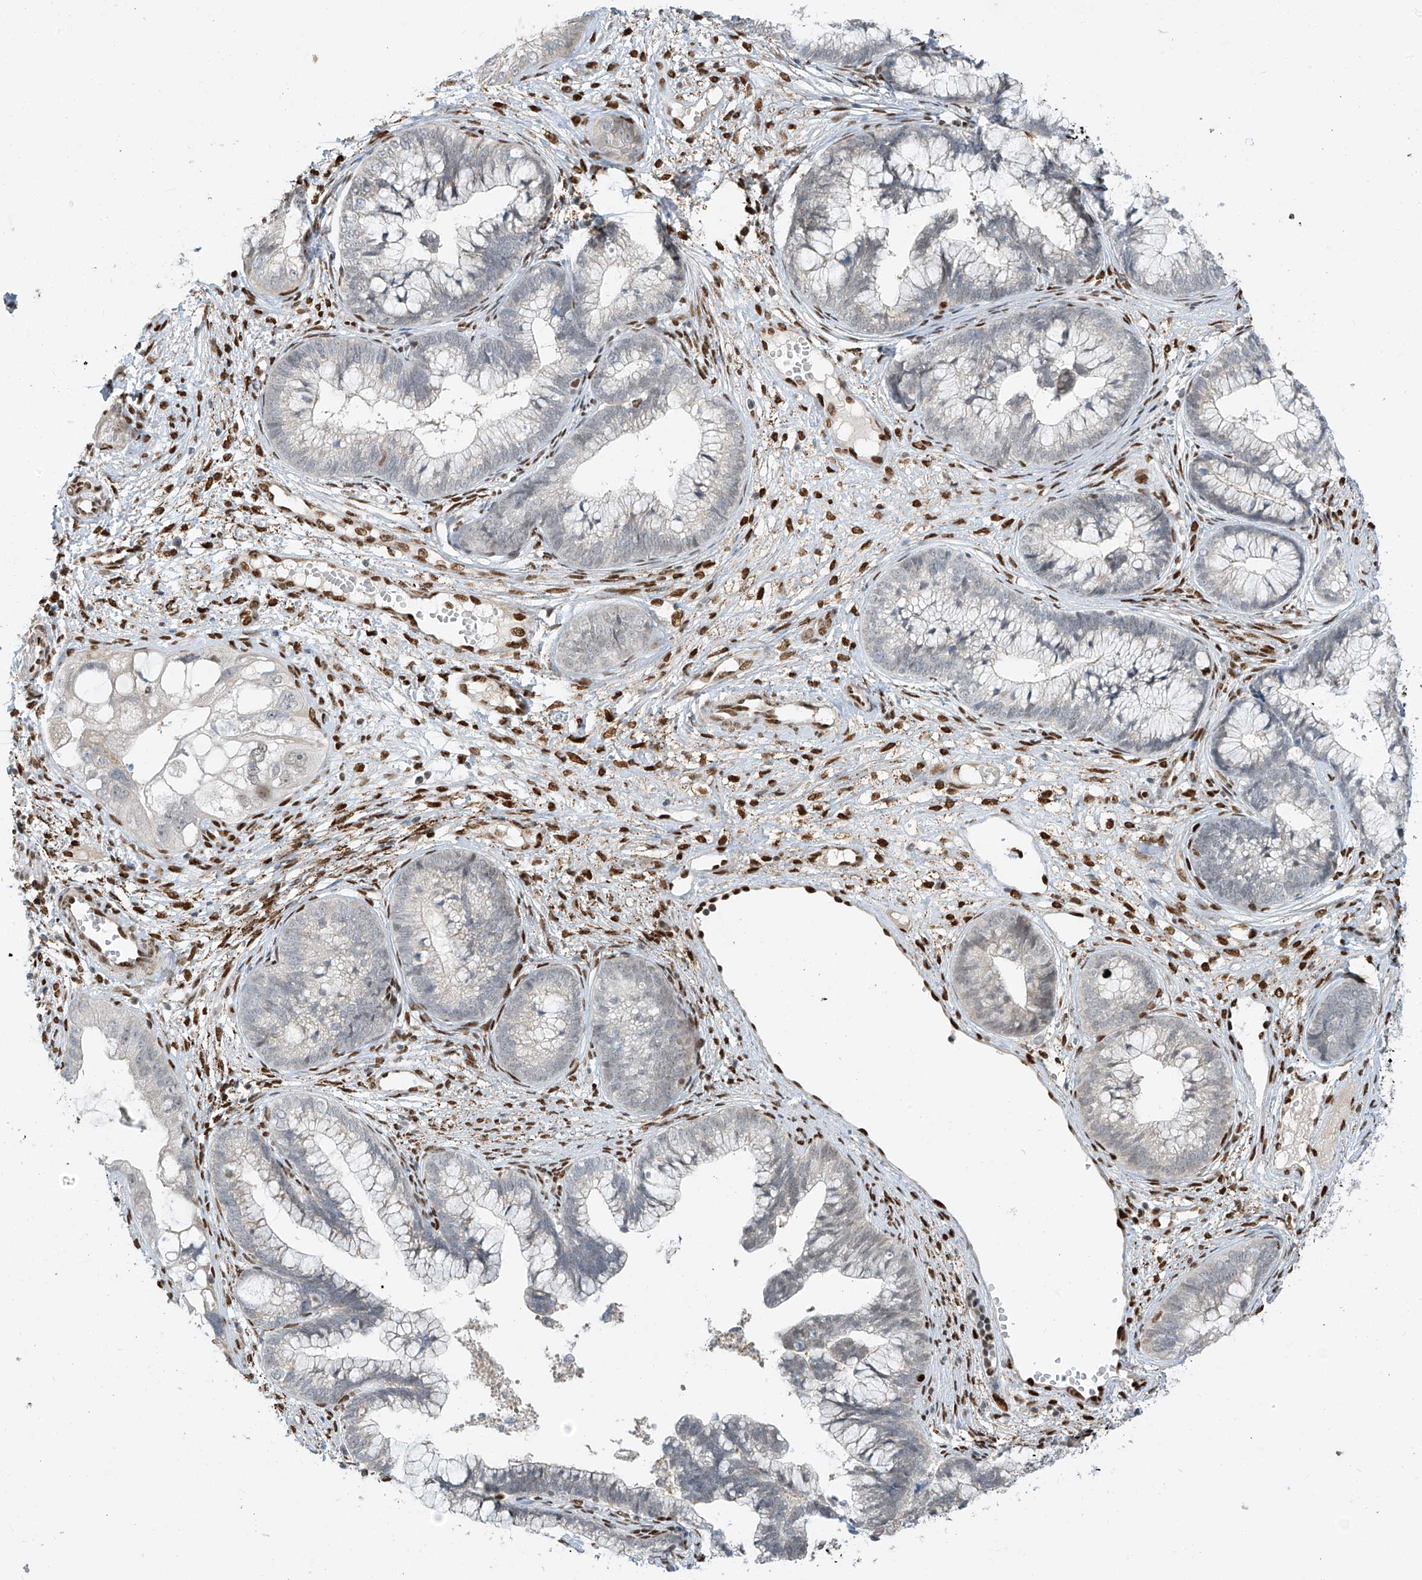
{"staining": {"intensity": "negative", "quantity": "none", "location": "none"}, "tissue": "cervical cancer", "cell_type": "Tumor cells", "image_type": "cancer", "snomed": [{"axis": "morphology", "description": "Adenocarcinoma, NOS"}, {"axis": "topography", "description": "Cervix"}], "caption": "Protein analysis of cervical cancer reveals no significant expression in tumor cells. (DAB immunohistochemistry visualized using brightfield microscopy, high magnification).", "gene": "PM20D2", "patient": {"sex": "female", "age": 44}}